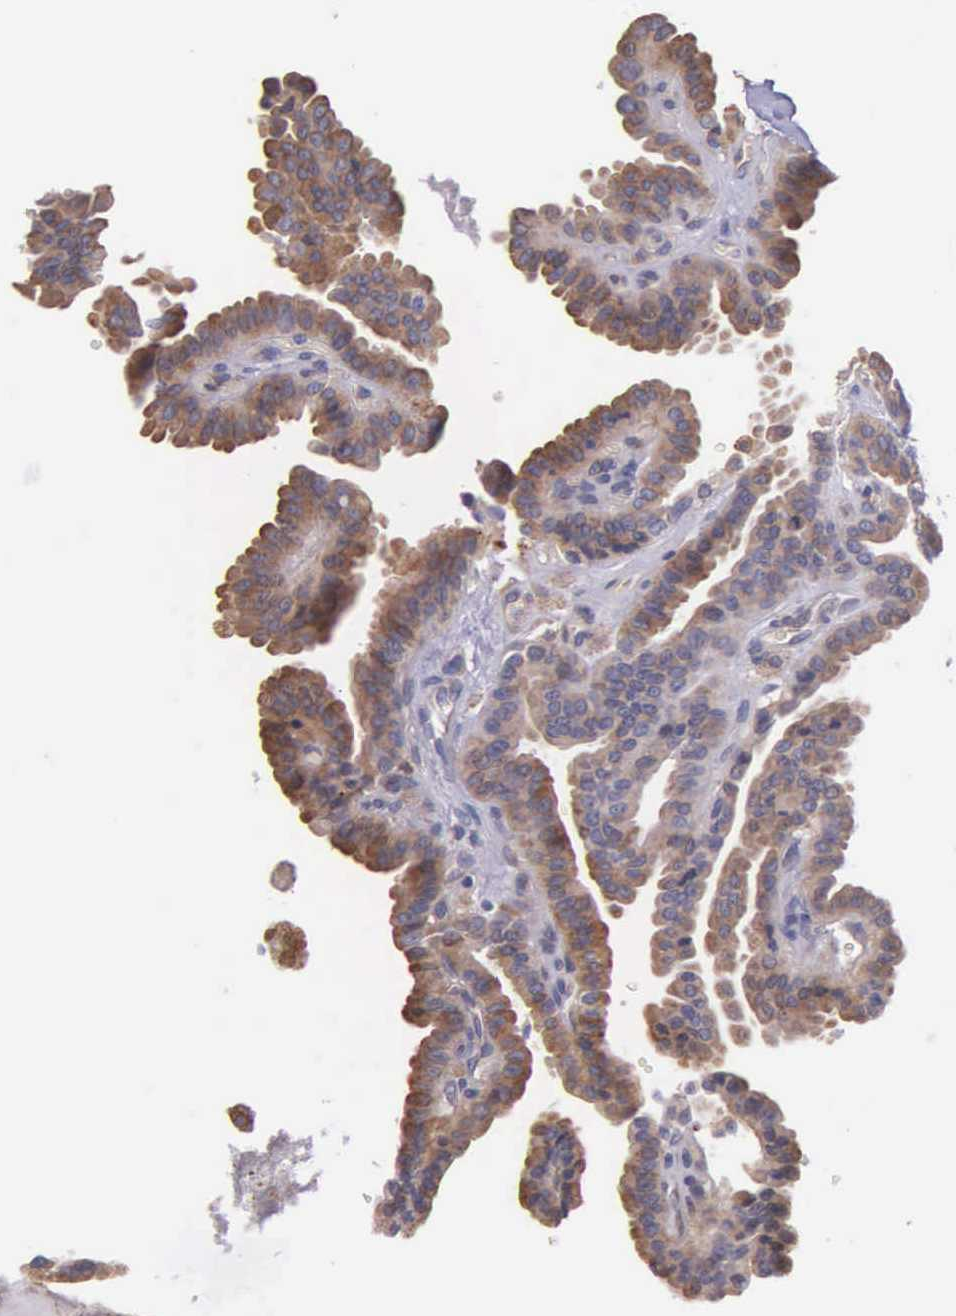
{"staining": {"intensity": "weak", "quantity": ">75%", "location": "cytoplasmic/membranous"}, "tissue": "thyroid cancer", "cell_type": "Tumor cells", "image_type": "cancer", "snomed": [{"axis": "morphology", "description": "Papillary adenocarcinoma, NOS"}, {"axis": "topography", "description": "Thyroid gland"}], "caption": "Protein positivity by immunohistochemistry (IHC) exhibits weak cytoplasmic/membranous positivity in about >75% of tumor cells in thyroid papillary adenocarcinoma. Using DAB (3,3'-diaminobenzidine) (brown) and hematoxylin (blue) stains, captured at high magnification using brightfield microscopy.", "gene": "ZC3H12B", "patient": {"sex": "male", "age": 87}}